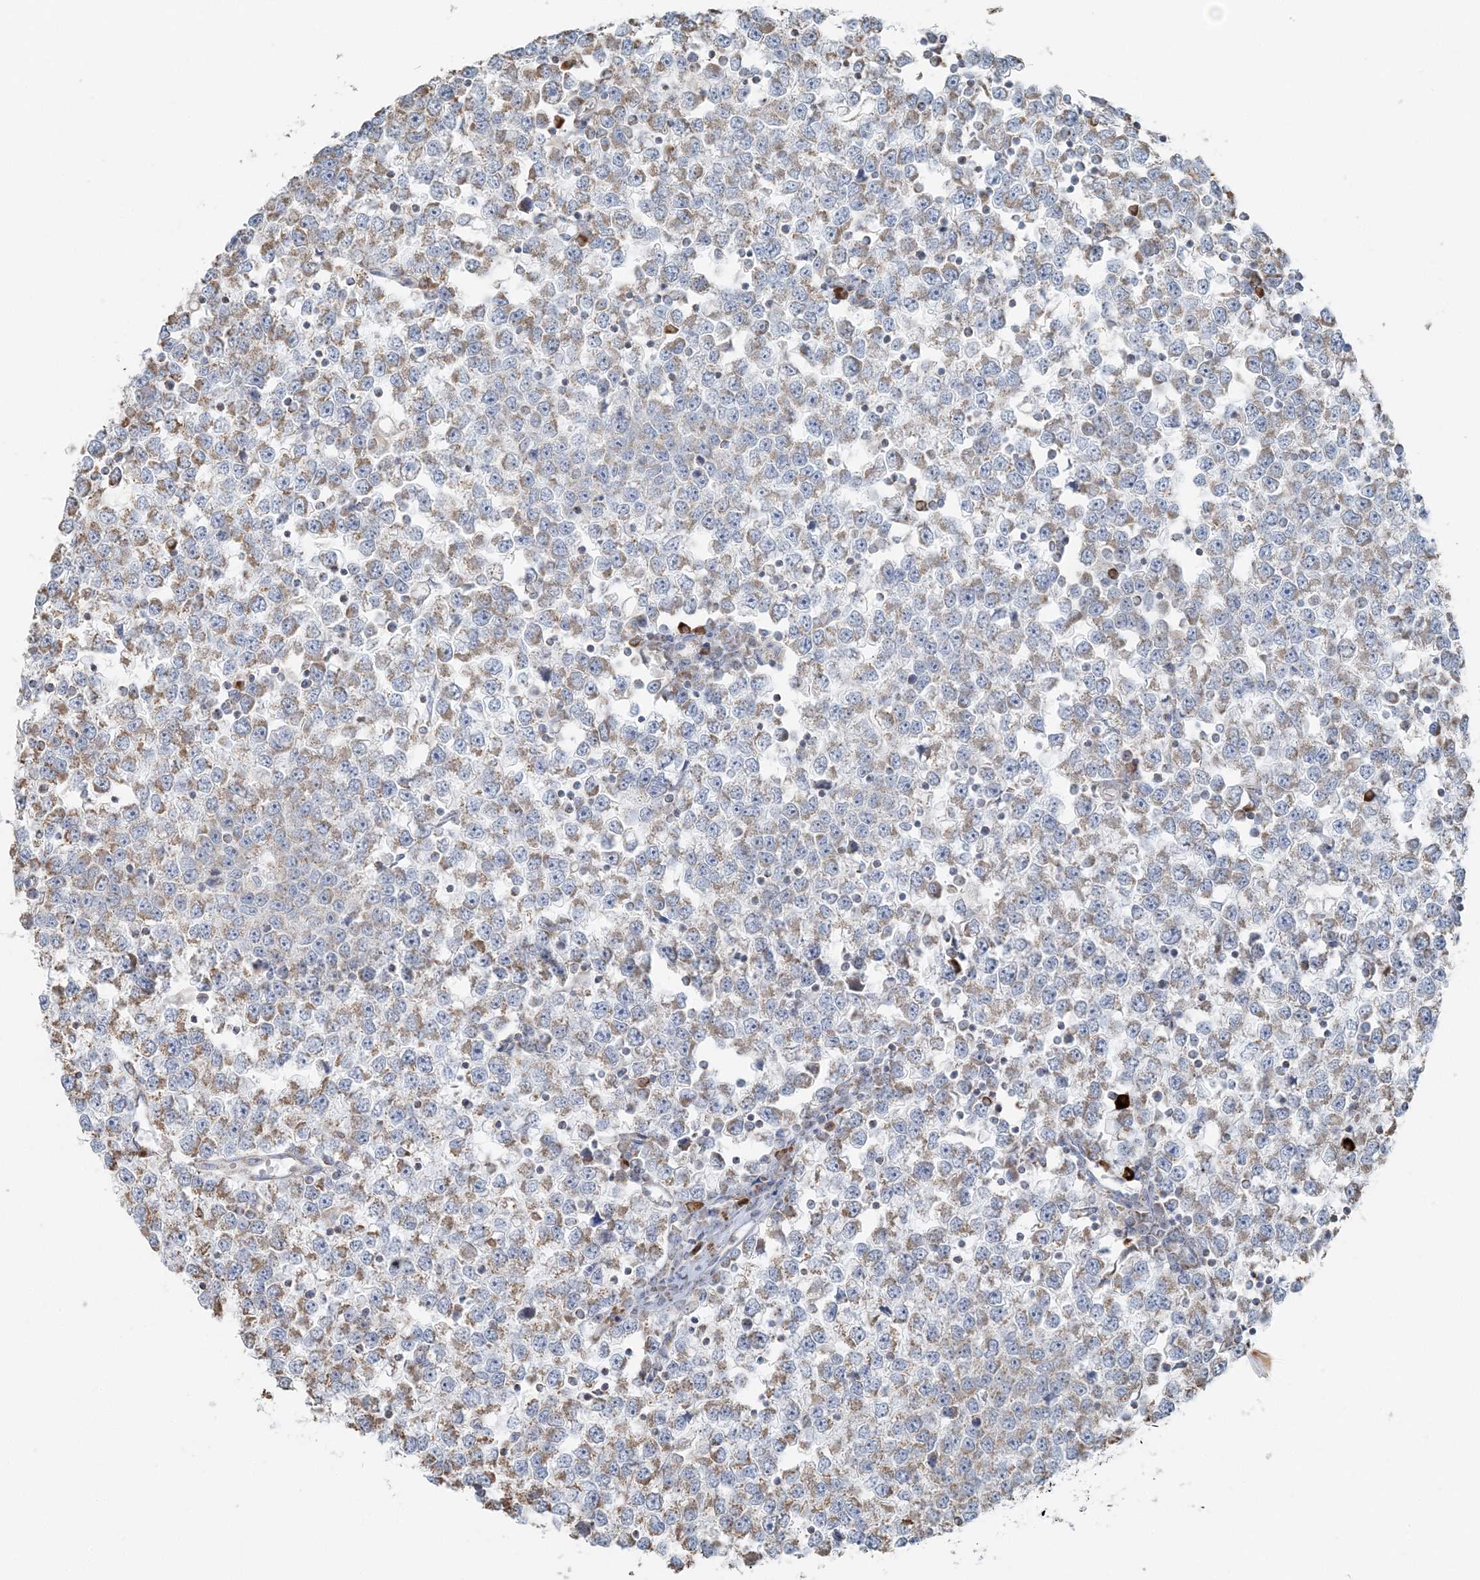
{"staining": {"intensity": "weak", "quantity": "25%-75%", "location": "cytoplasmic/membranous"}, "tissue": "testis cancer", "cell_type": "Tumor cells", "image_type": "cancer", "snomed": [{"axis": "morphology", "description": "Seminoma, NOS"}, {"axis": "topography", "description": "Testis"}], "caption": "Protein positivity by immunohistochemistry demonstrates weak cytoplasmic/membranous expression in about 25%-75% of tumor cells in seminoma (testis).", "gene": "SLC22A16", "patient": {"sex": "male", "age": 65}}